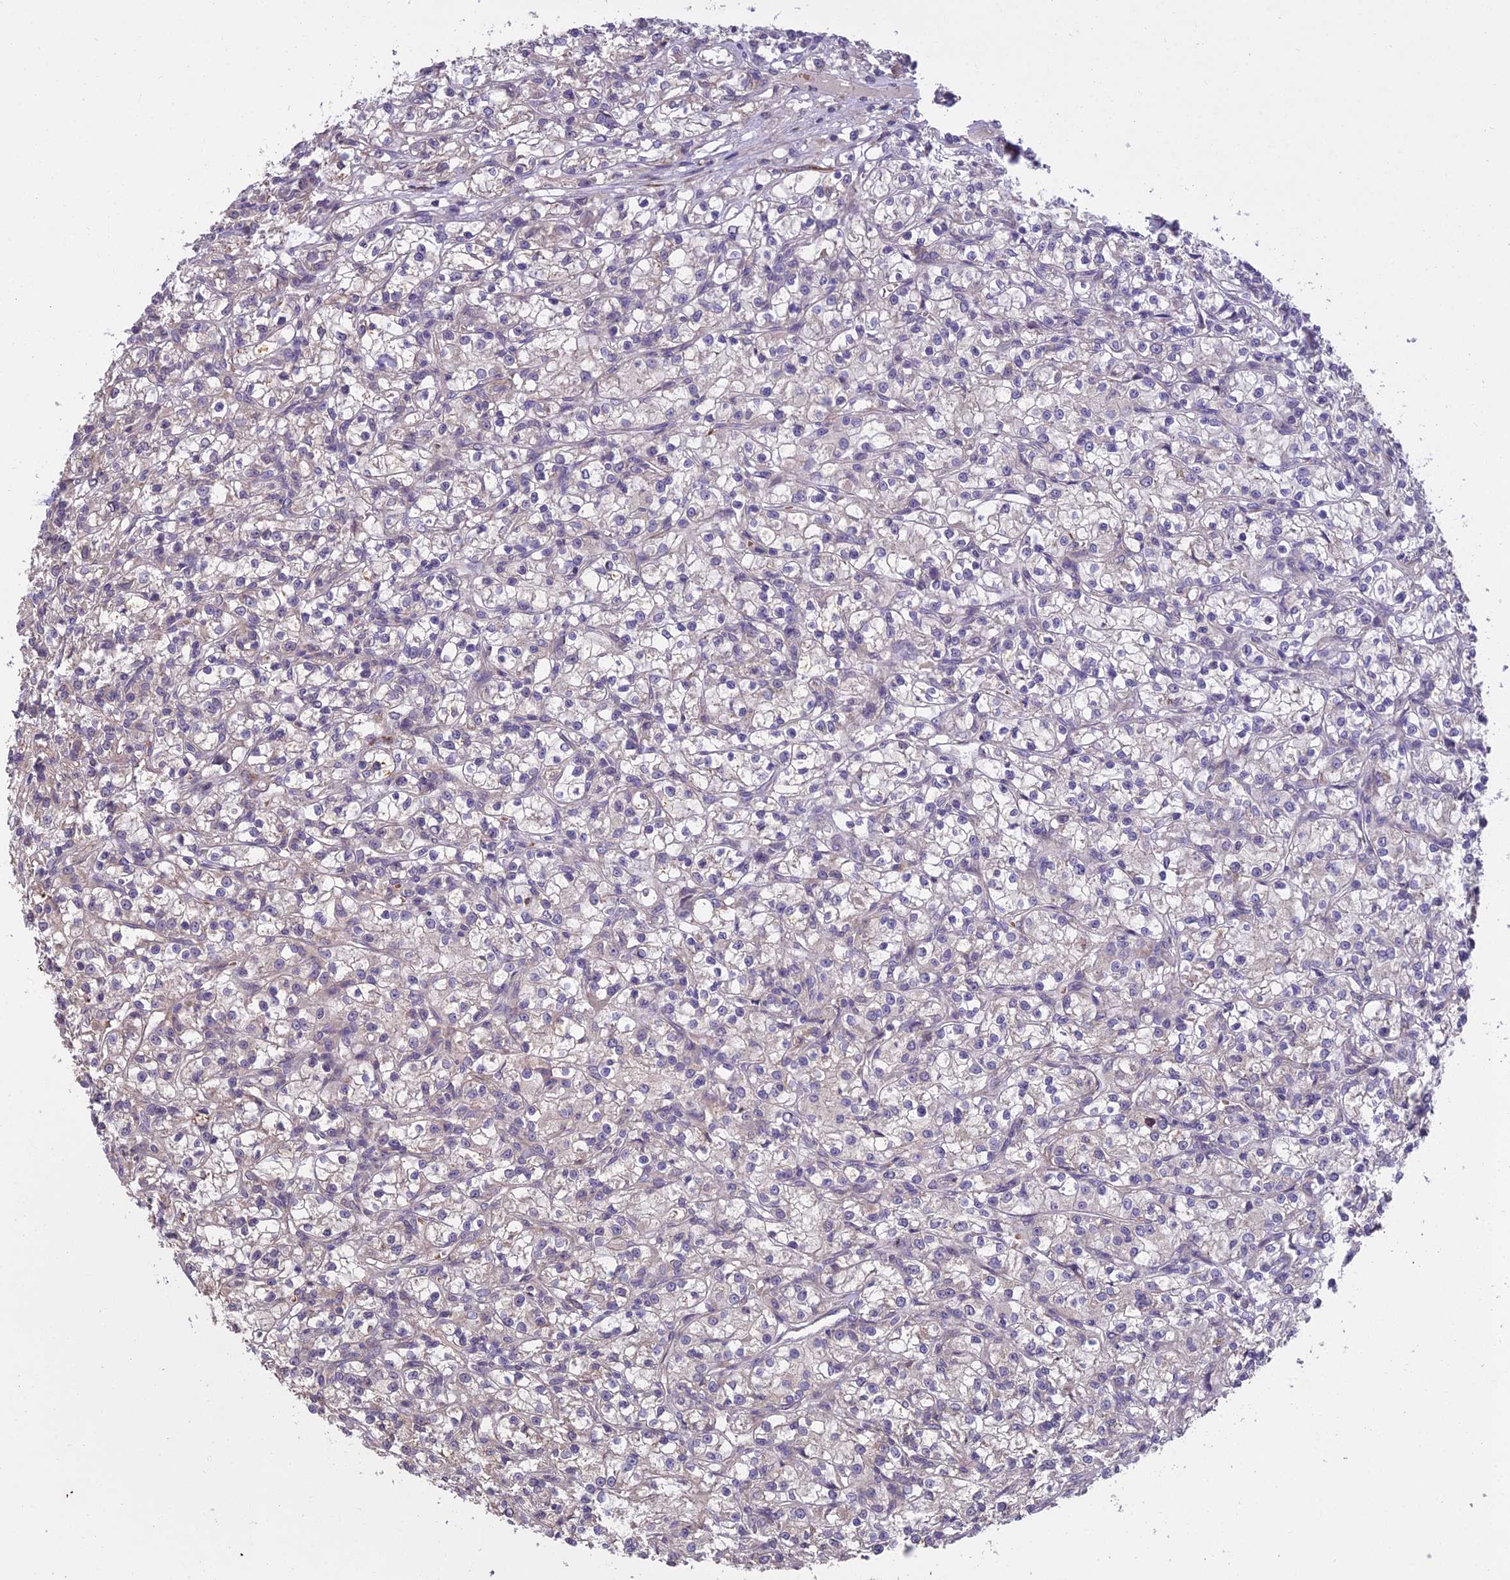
{"staining": {"intensity": "negative", "quantity": "none", "location": "none"}, "tissue": "renal cancer", "cell_type": "Tumor cells", "image_type": "cancer", "snomed": [{"axis": "morphology", "description": "Adenocarcinoma, NOS"}, {"axis": "topography", "description": "Kidney"}], "caption": "The histopathology image exhibits no staining of tumor cells in renal cancer (adenocarcinoma).", "gene": "CENPL", "patient": {"sex": "female", "age": 59}}